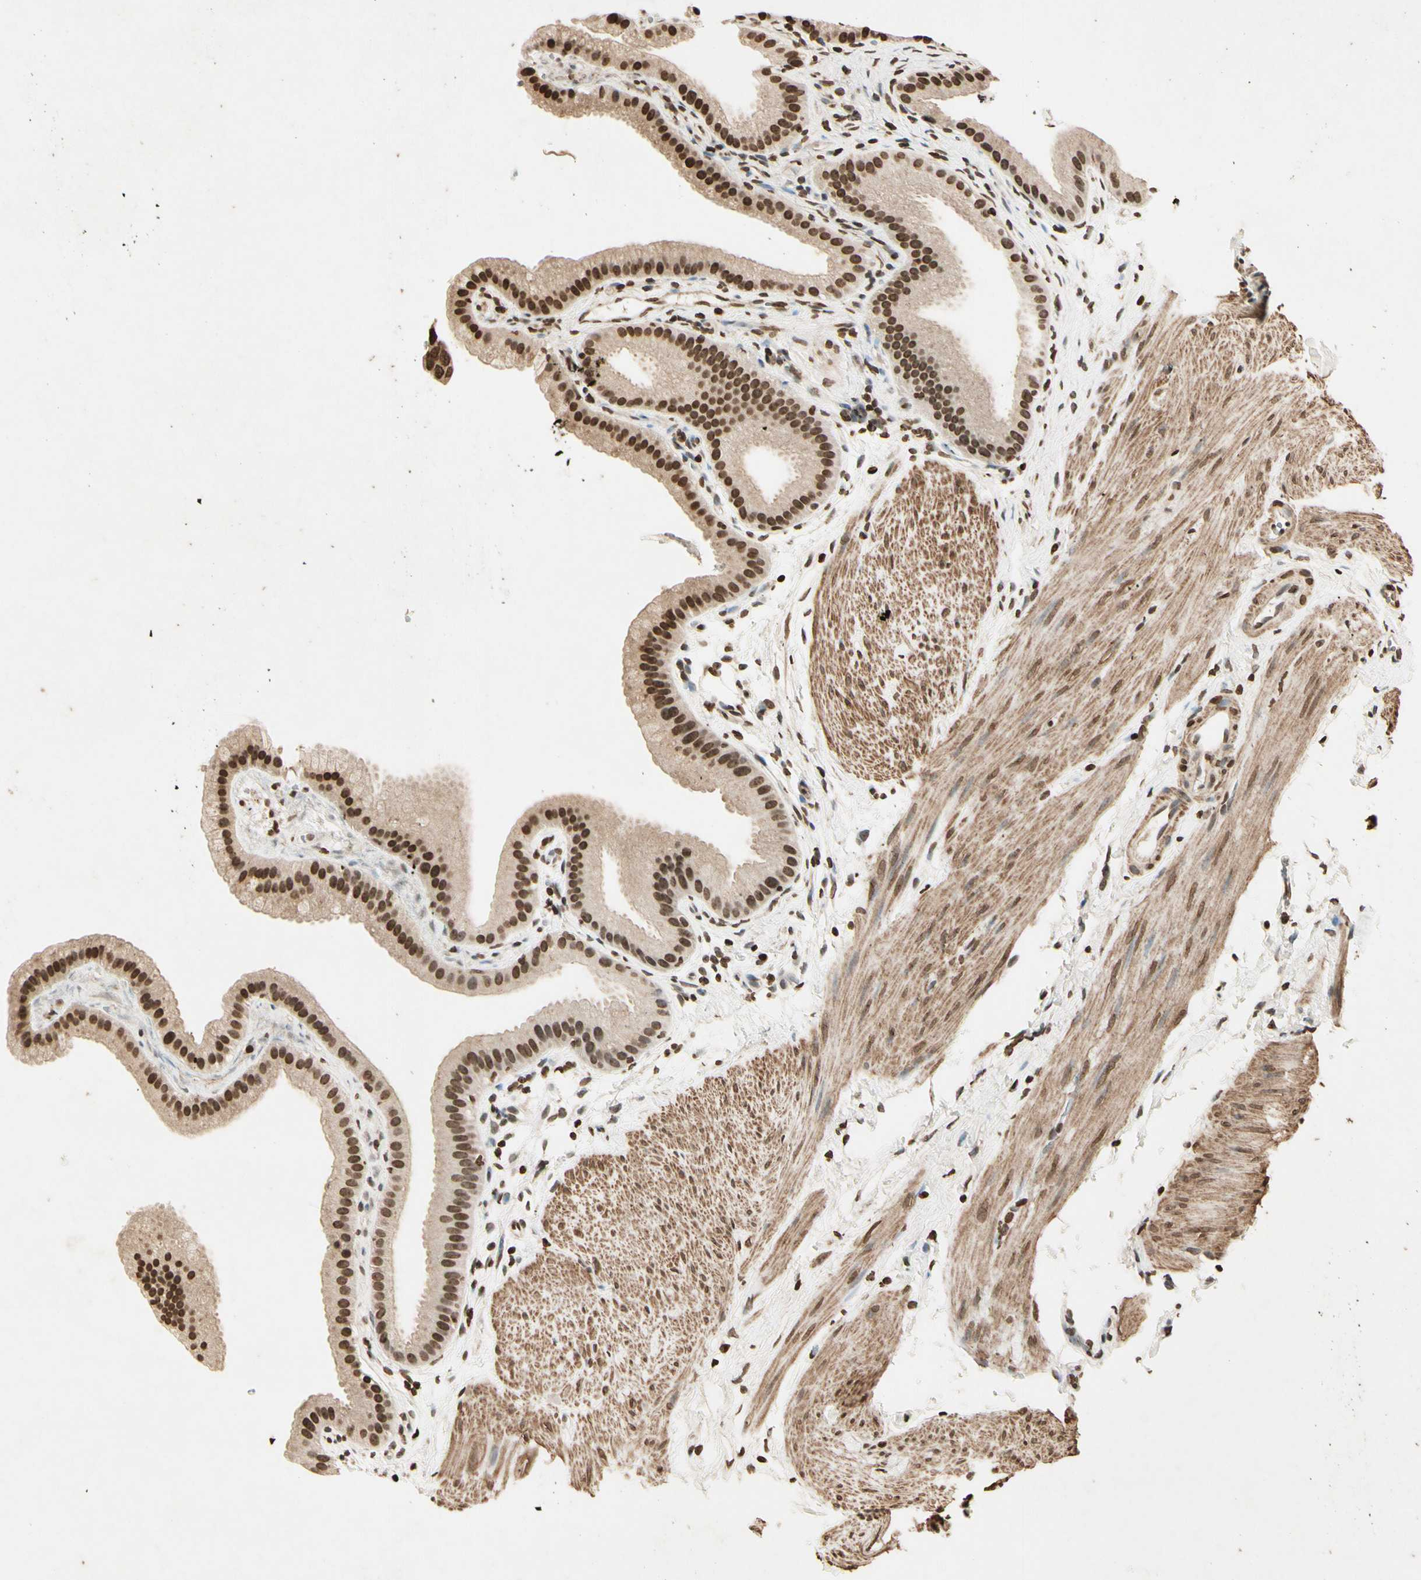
{"staining": {"intensity": "moderate", "quantity": ">75%", "location": "cytoplasmic/membranous,nuclear"}, "tissue": "gallbladder", "cell_type": "Glandular cells", "image_type": "normal", "snomed": [{"axis": "morphology", "description": "Normal tissue, NOS"}, {"axis": "topography", "description": "Gallbladder"}], "caption": "A photomicrograph showing moderate cytoplasmic/membranous,nuclear expression in about >75% of glandular cells in normal gallbladder, as visualized by brown immunohistochemical staining.", "gene": "TOP1", "patient": {"sex": "female", "age": 64}}